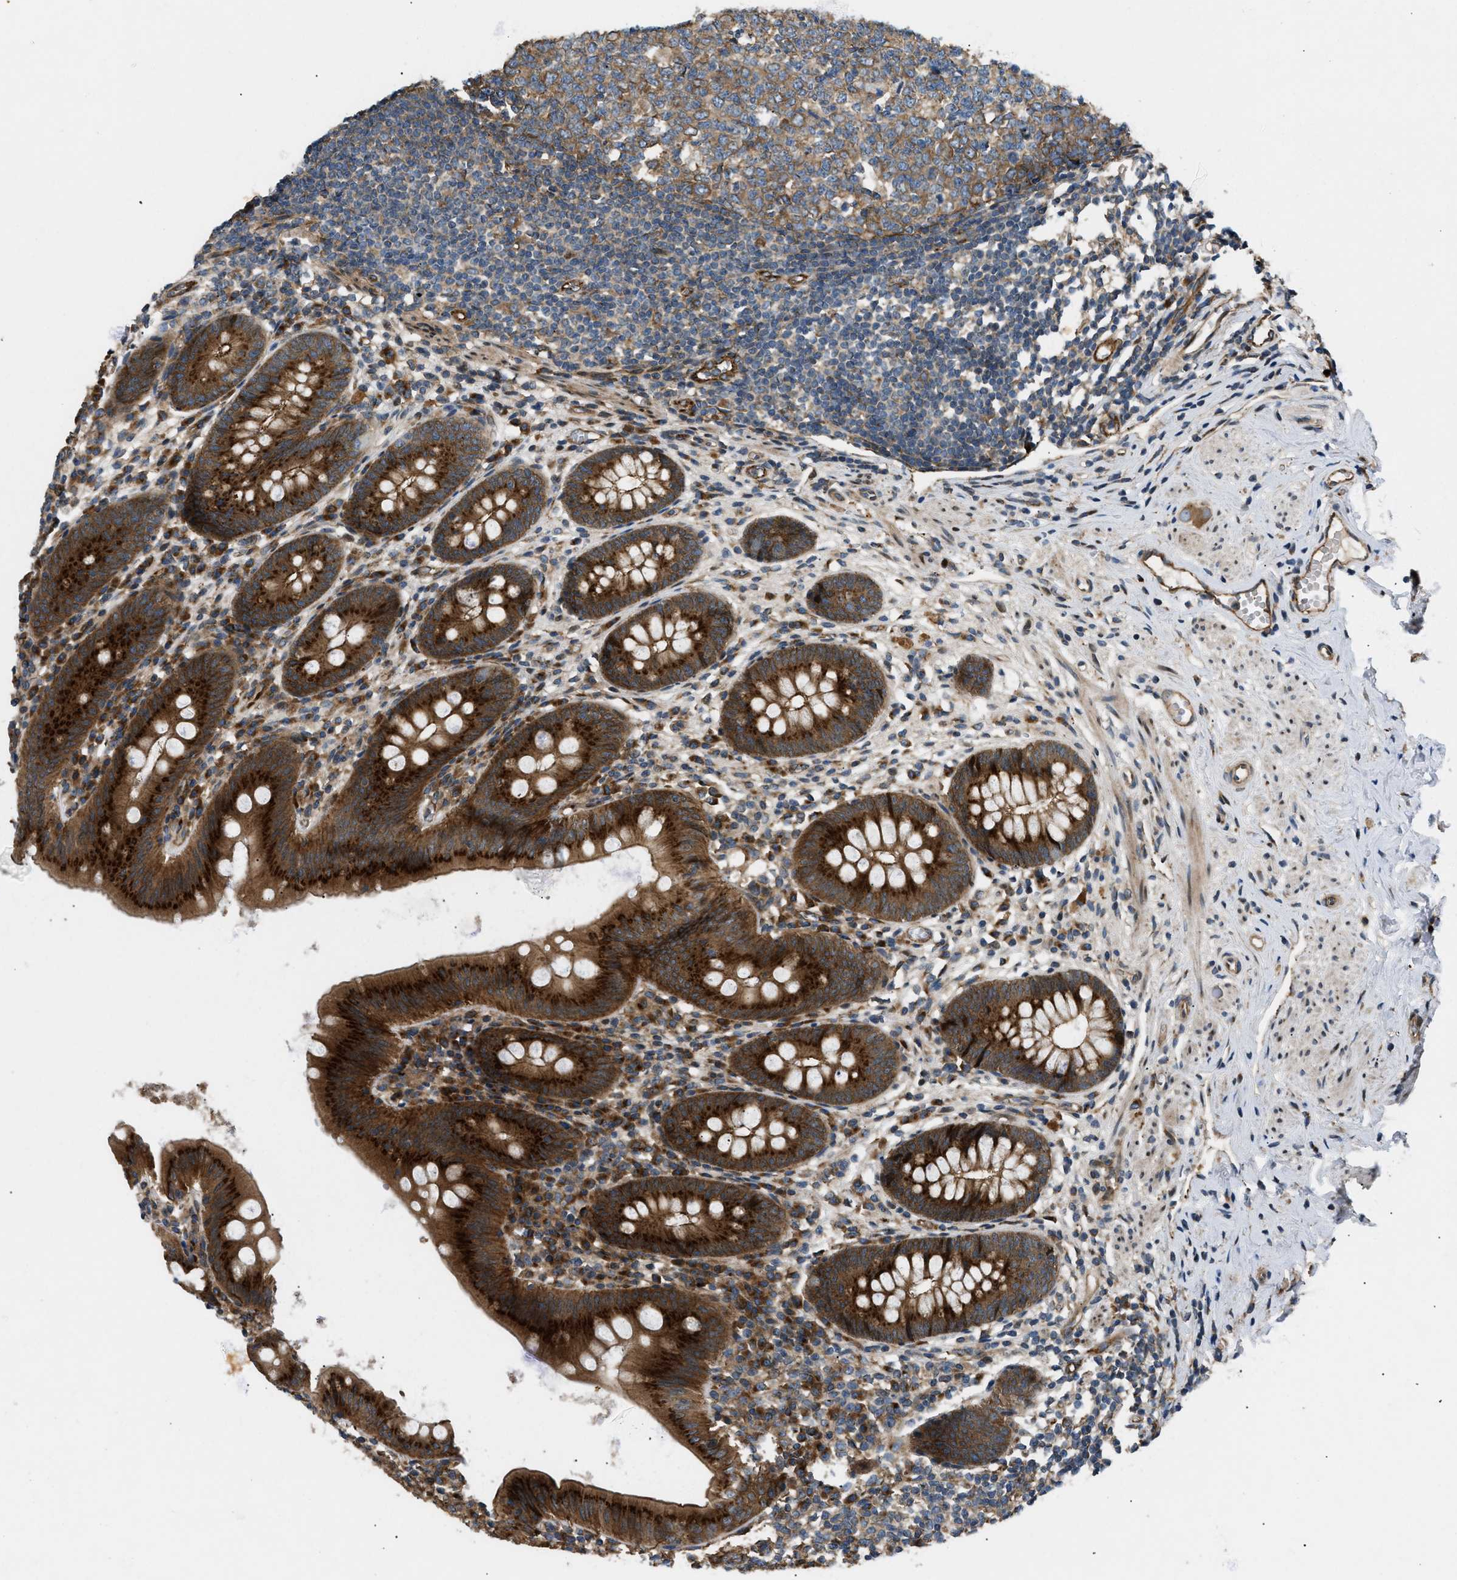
{"staining": {"intensity": "strong", "quantity": ">75%", "location": "cytoplasmic/membranous"}, "tissue": "appendix", "cell_type": "Glandular cells", "image_type": "normal", "snomed": [{"axis": "morphology", "description": "Normal tissue, NOS"}, {"axis": "topography", "description": "Appendix"}], "caption": "A brown stain highlights strong cytoplasmic/membranous positivity of a protein in glandular cells of benign human appendix.", "gene": "LYSMD3", "patient": {"sex": "male", "age": 56}}